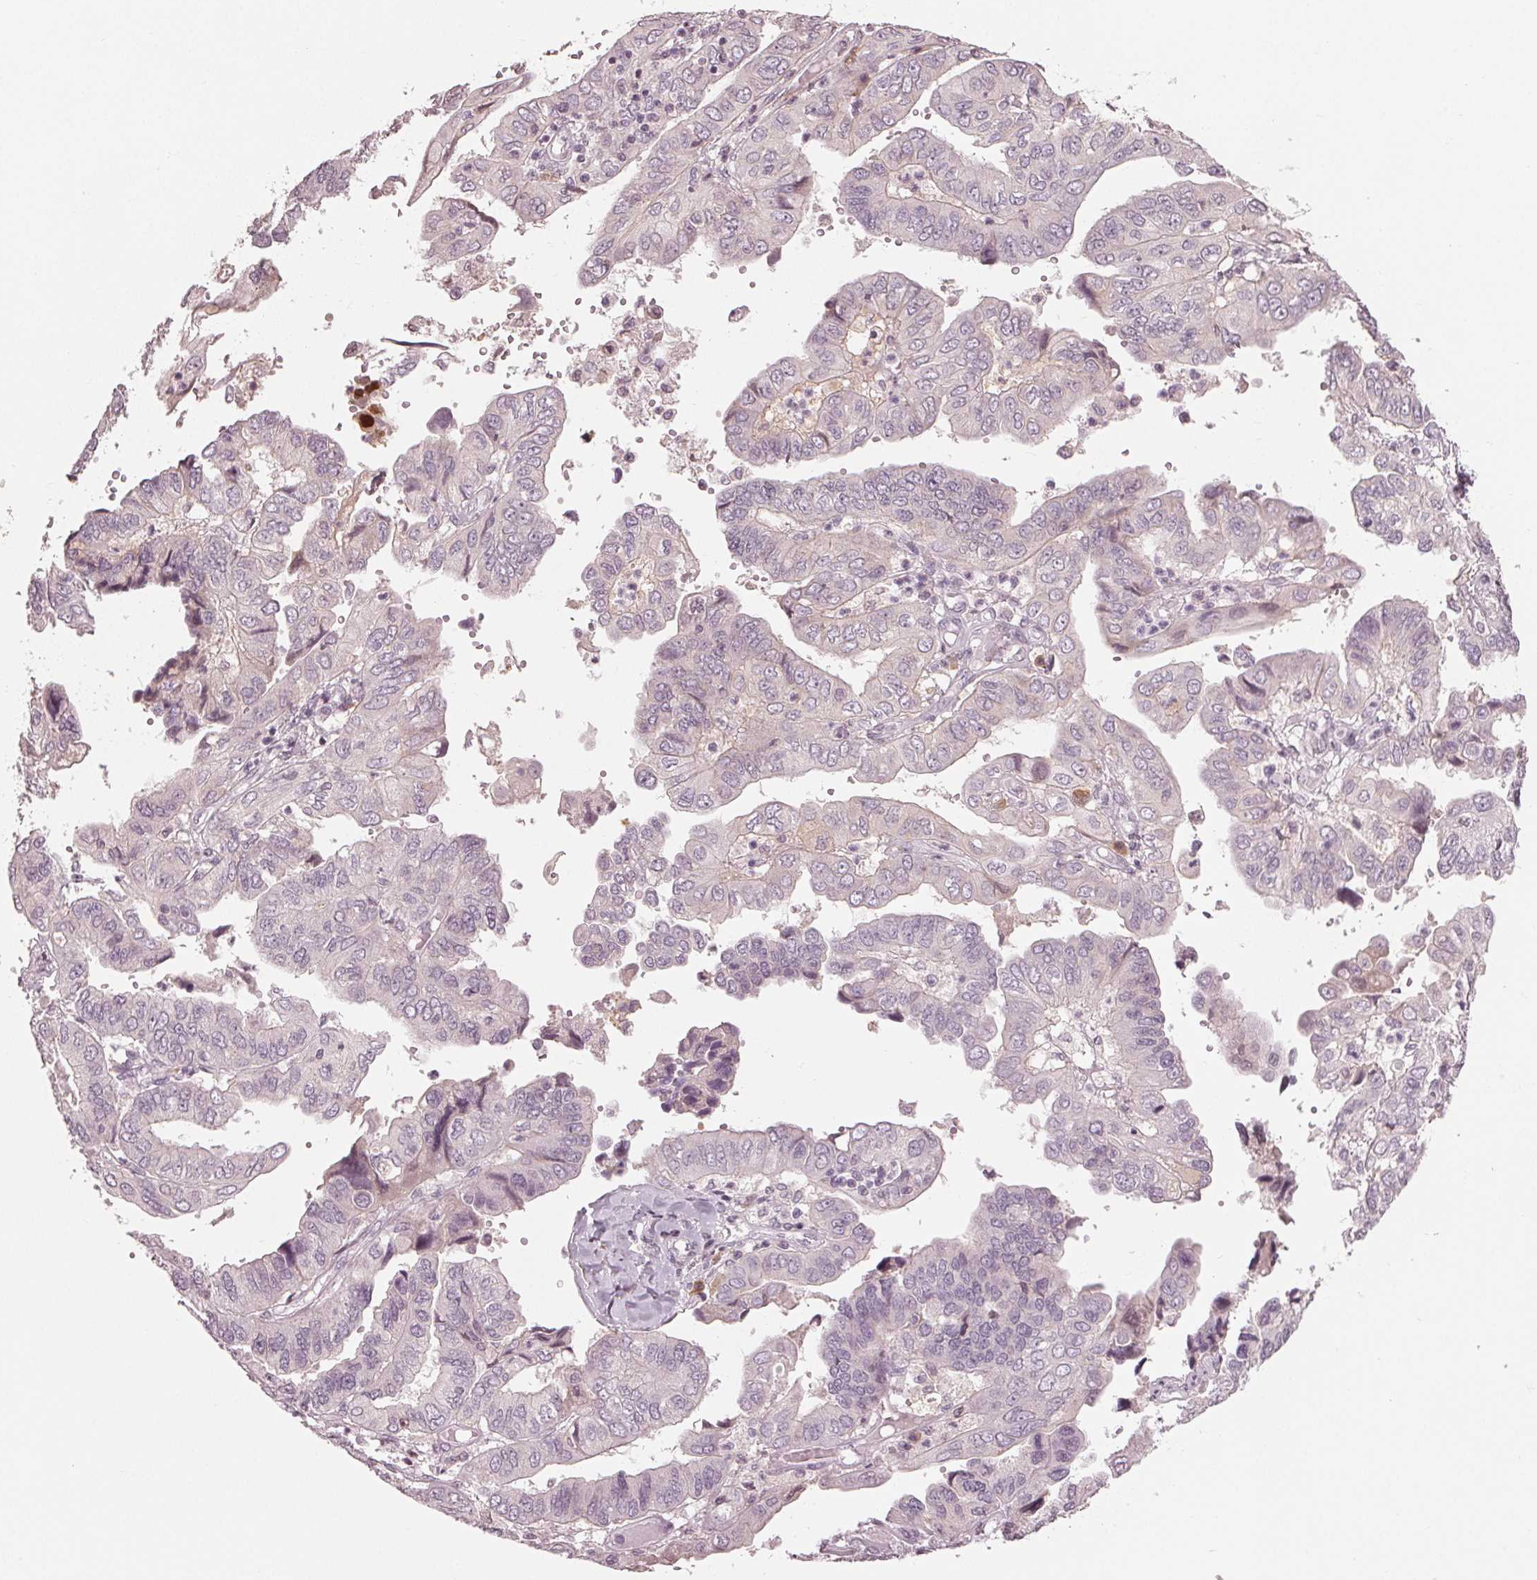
{"staining": {"intensity": "negative", "quantity": "none", "location": "none"}, "tissue": "ovarian cancer", "cell_type": "Tumor cells", "image_type": "cancer", "snomed": [{"axis": "morphology", "description": "Cystadenocarcinoma, serous, NOS"}, {"axis": "topography", "description": "Ovary"}], "caption": "IHC of human ovarian serous cystadenocarcinoma demonstrates no positivity in tumor cells. Nuclei are stained in blue.", "gene": "CXCL16", "patient": {"sex": "female", "age": 79}}